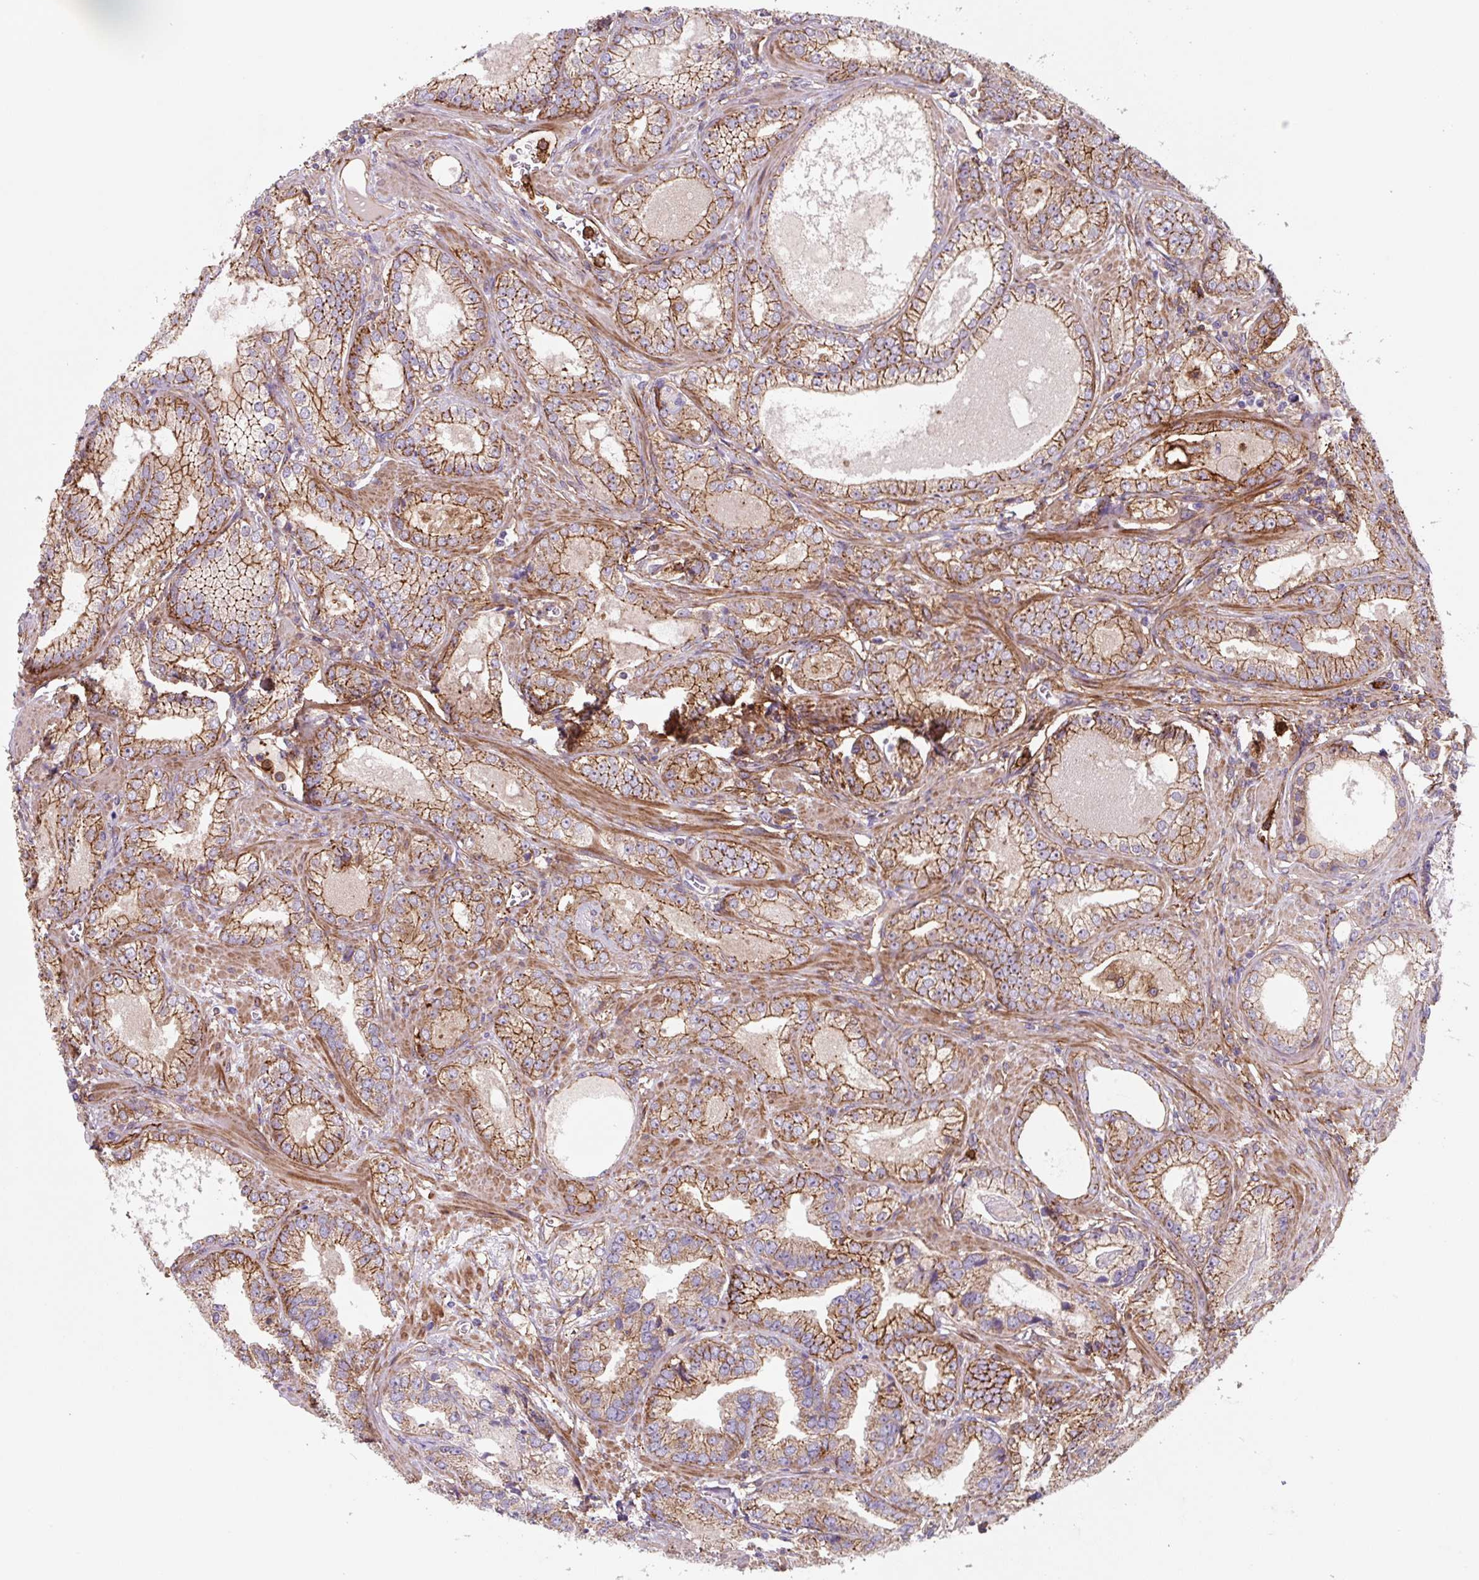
{"staining": {"intensity": "moderate", "quantity": ">75%", "location": "cytoplasmic/membranous"}, "tissue": "prostate cancer", "cell_type": "Tumor cells", "image_type": "cancer", "snomed": [{"axis": "morphology", "description": "Adenocarcinoma, Medium grade"}, {"axis": "topography", "description": "Prostate"}], "caption": "The histopathology image exhibits immunohistochemical staining of prostate cancer. There is moderate cytoplasmic/membranous expression is identified in approximately >75% of tumor cells. (IHC, brightfield microscopy, high magnification).", "gene": "DHFR2", "patient": {"sex": "male", "age": 57}}